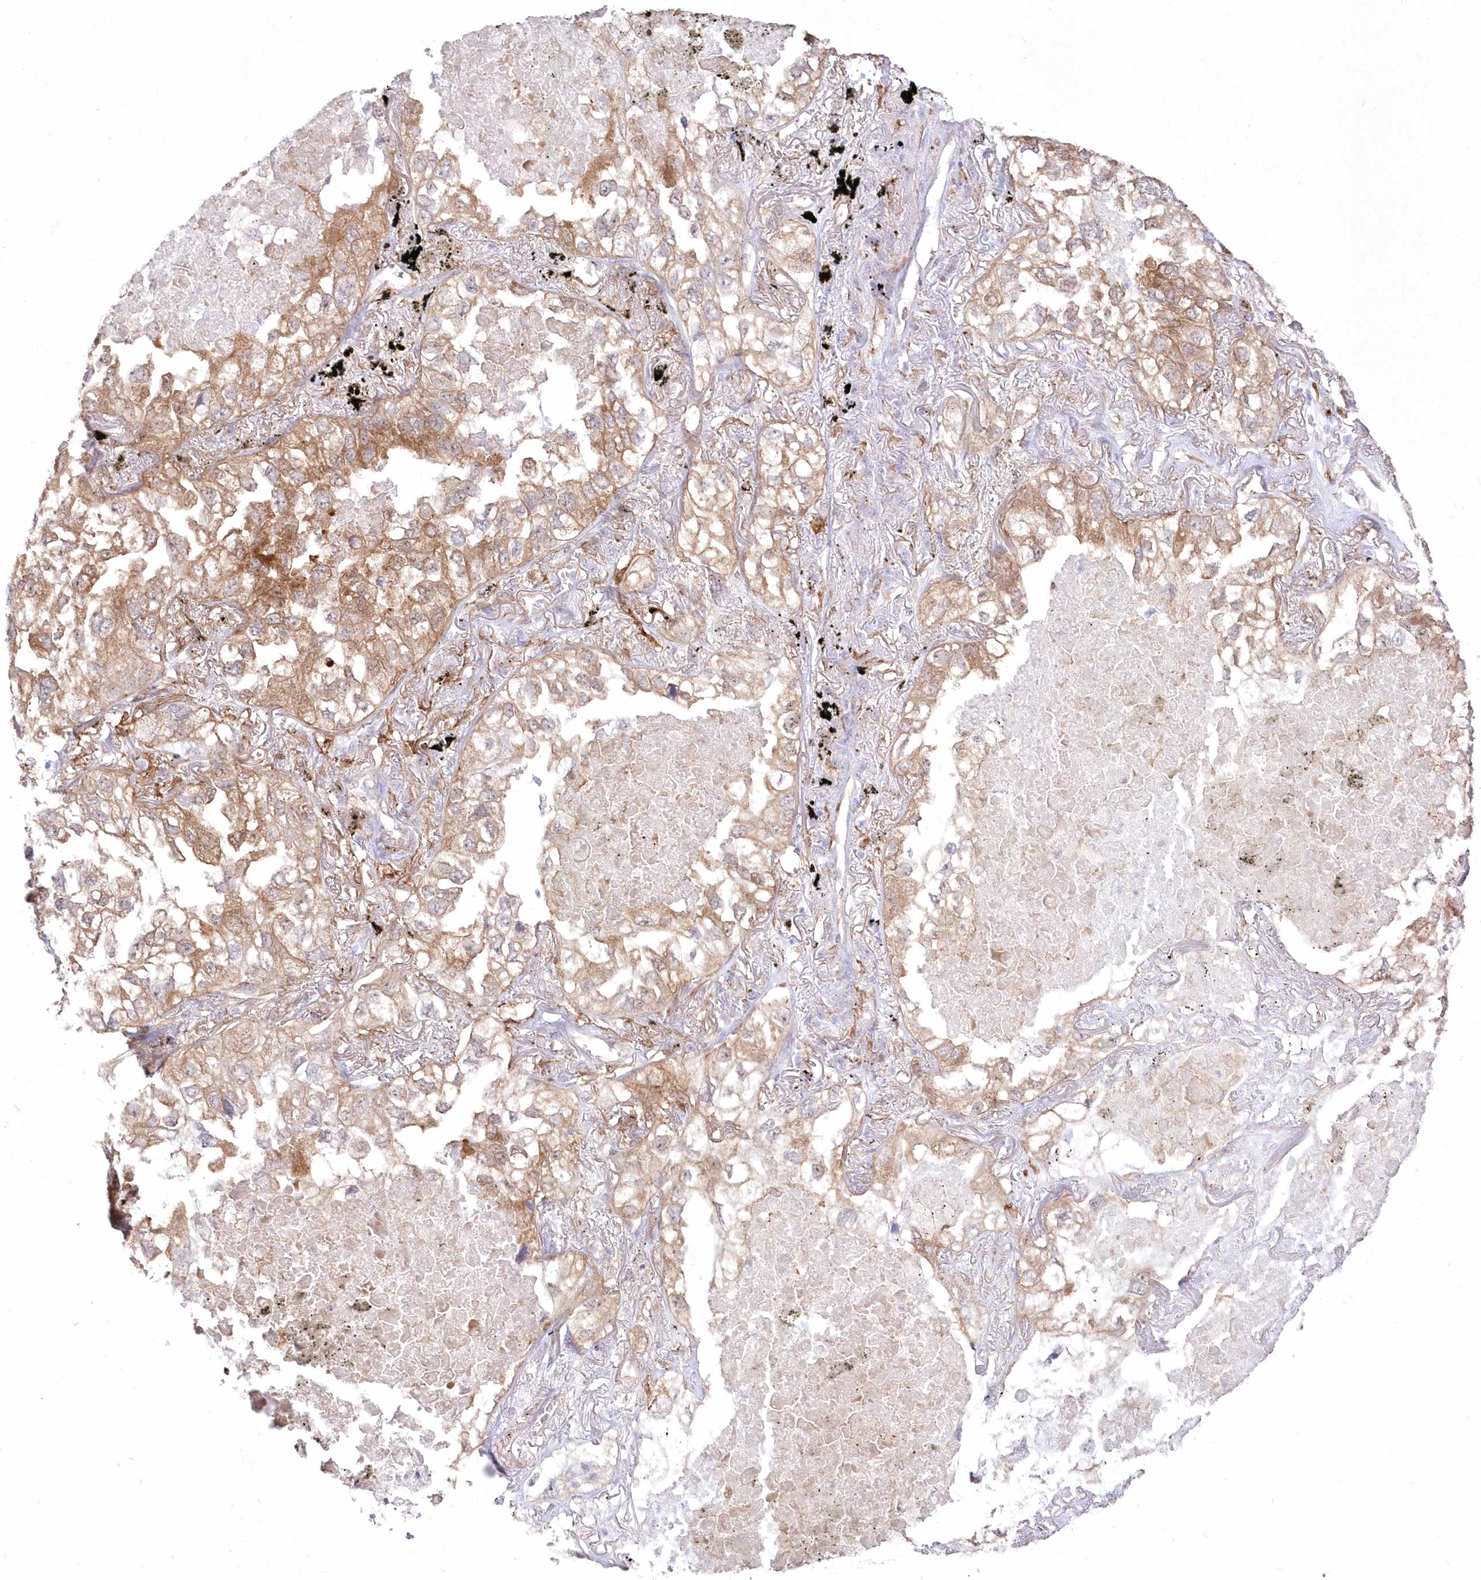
{"staining": {"intensity": "moderate", "quantity": "25%-75%", "location": "cytoplasmic/membranous"}, "tissue": "lung cancer", "cell_type": "Tumor cells", "image_type": "cancer", "snomed": [{"axis": "morphology", "description": "Adenocarcinoma, NOS"}, {"axis": "topography", "description": "Lung"}], "caption": "Moderate cytoplasmic/membranous positivity for a protein is identified in about 25%-75% of tumor cells of adenocarcinoma (lung) using IHC.", "gene": "SH3PXD2B", "patient": {"sex": "male", "age": 65}}